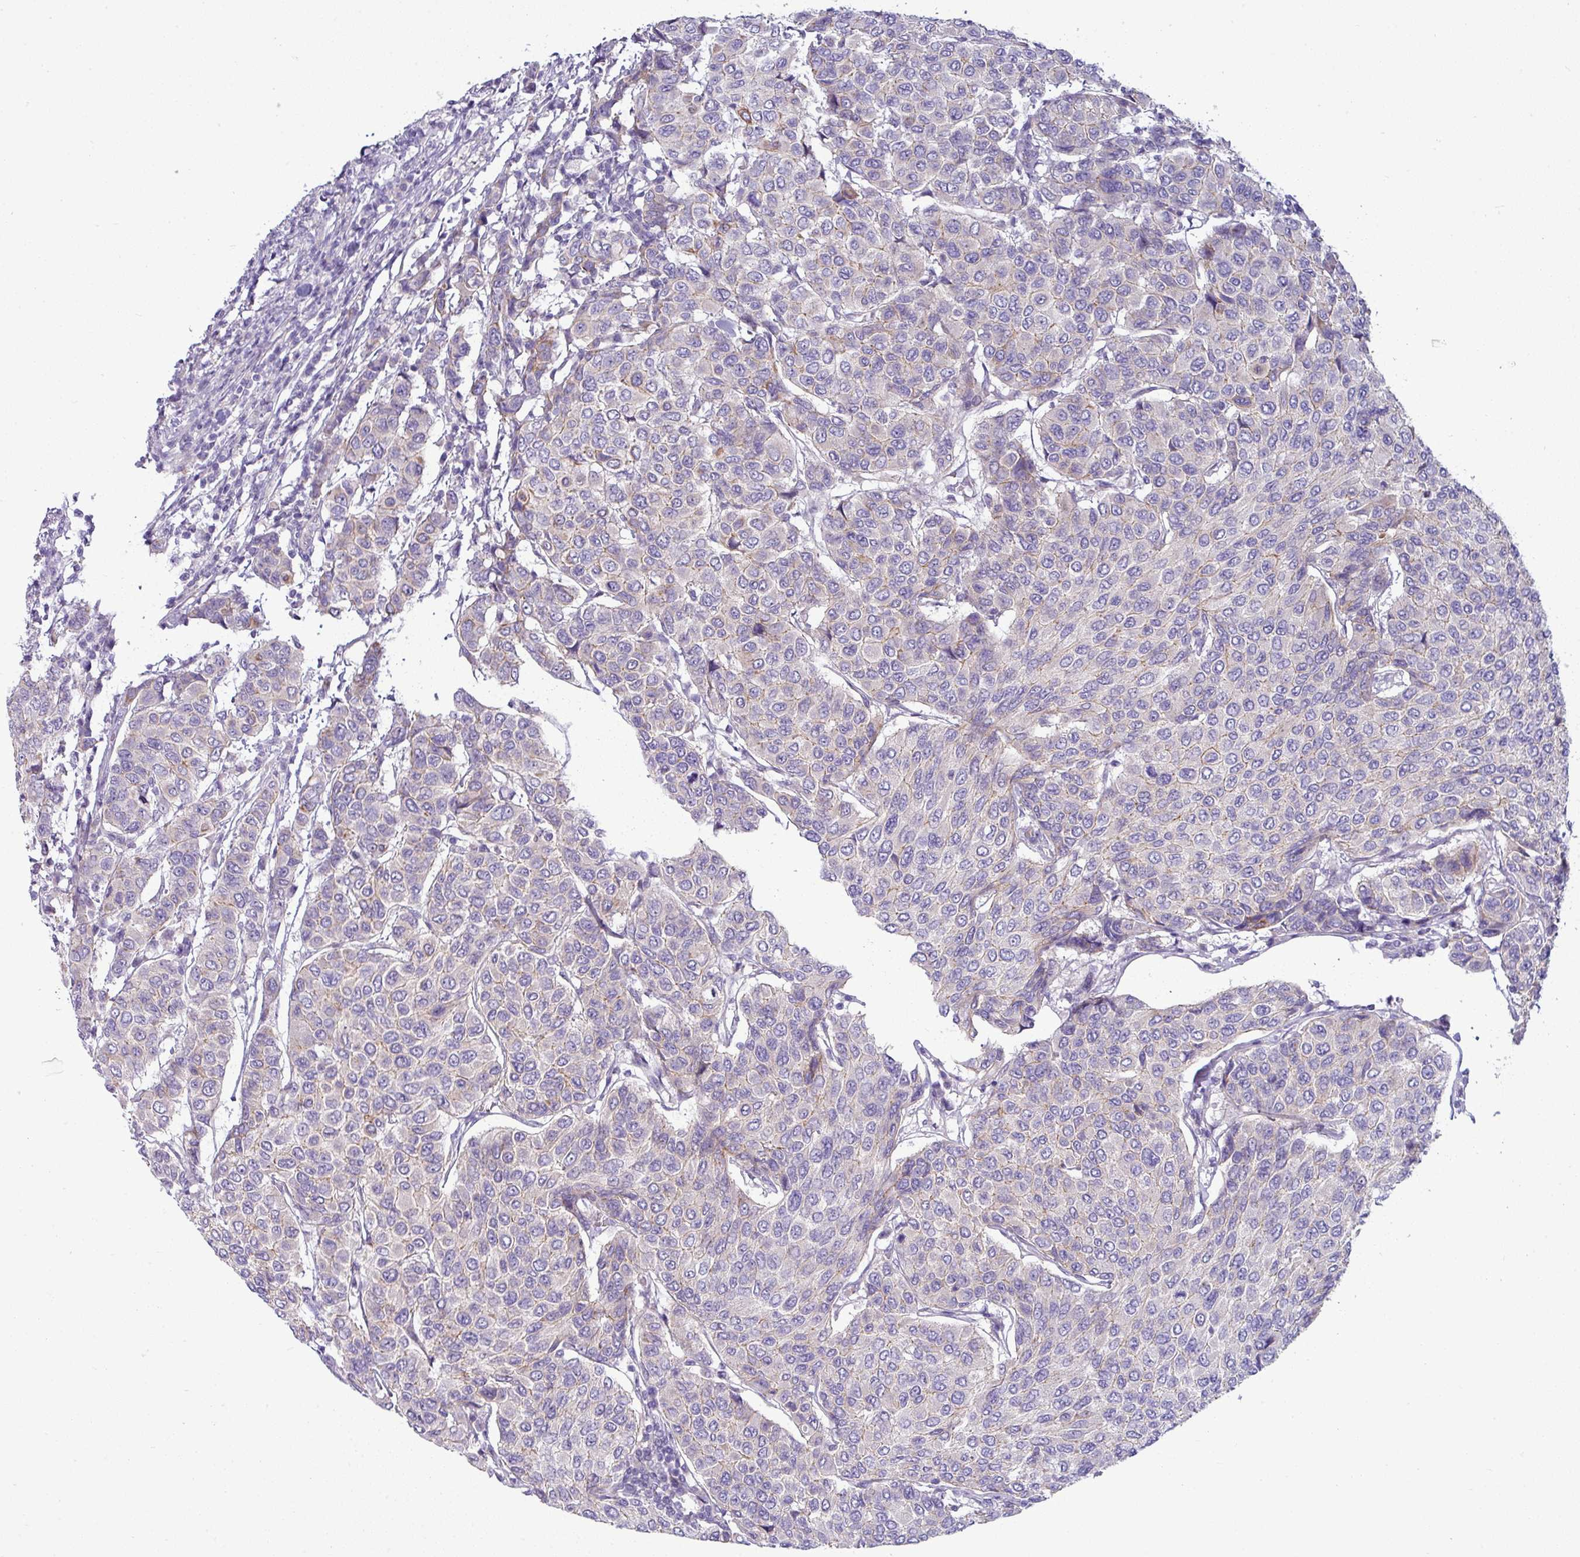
{"staining": {"intensity": "negative", "quantity": "none", "location": "none"}, "tissue": "breast cancer", "cell_type": "Tumor cells", "image_type": "cancer", "snomed": [{"axis": "morphology", "description": "Duct carcinoma"}, {"axis": "topography", "description": "Breast"}], "caption": "A micrograph of breast infiltrating ductal carcinoma stained for a protein reveals no brown staining in tumor cells.", "gene": "ACAP3", "patient": {"sex": "female", "age": 55}}